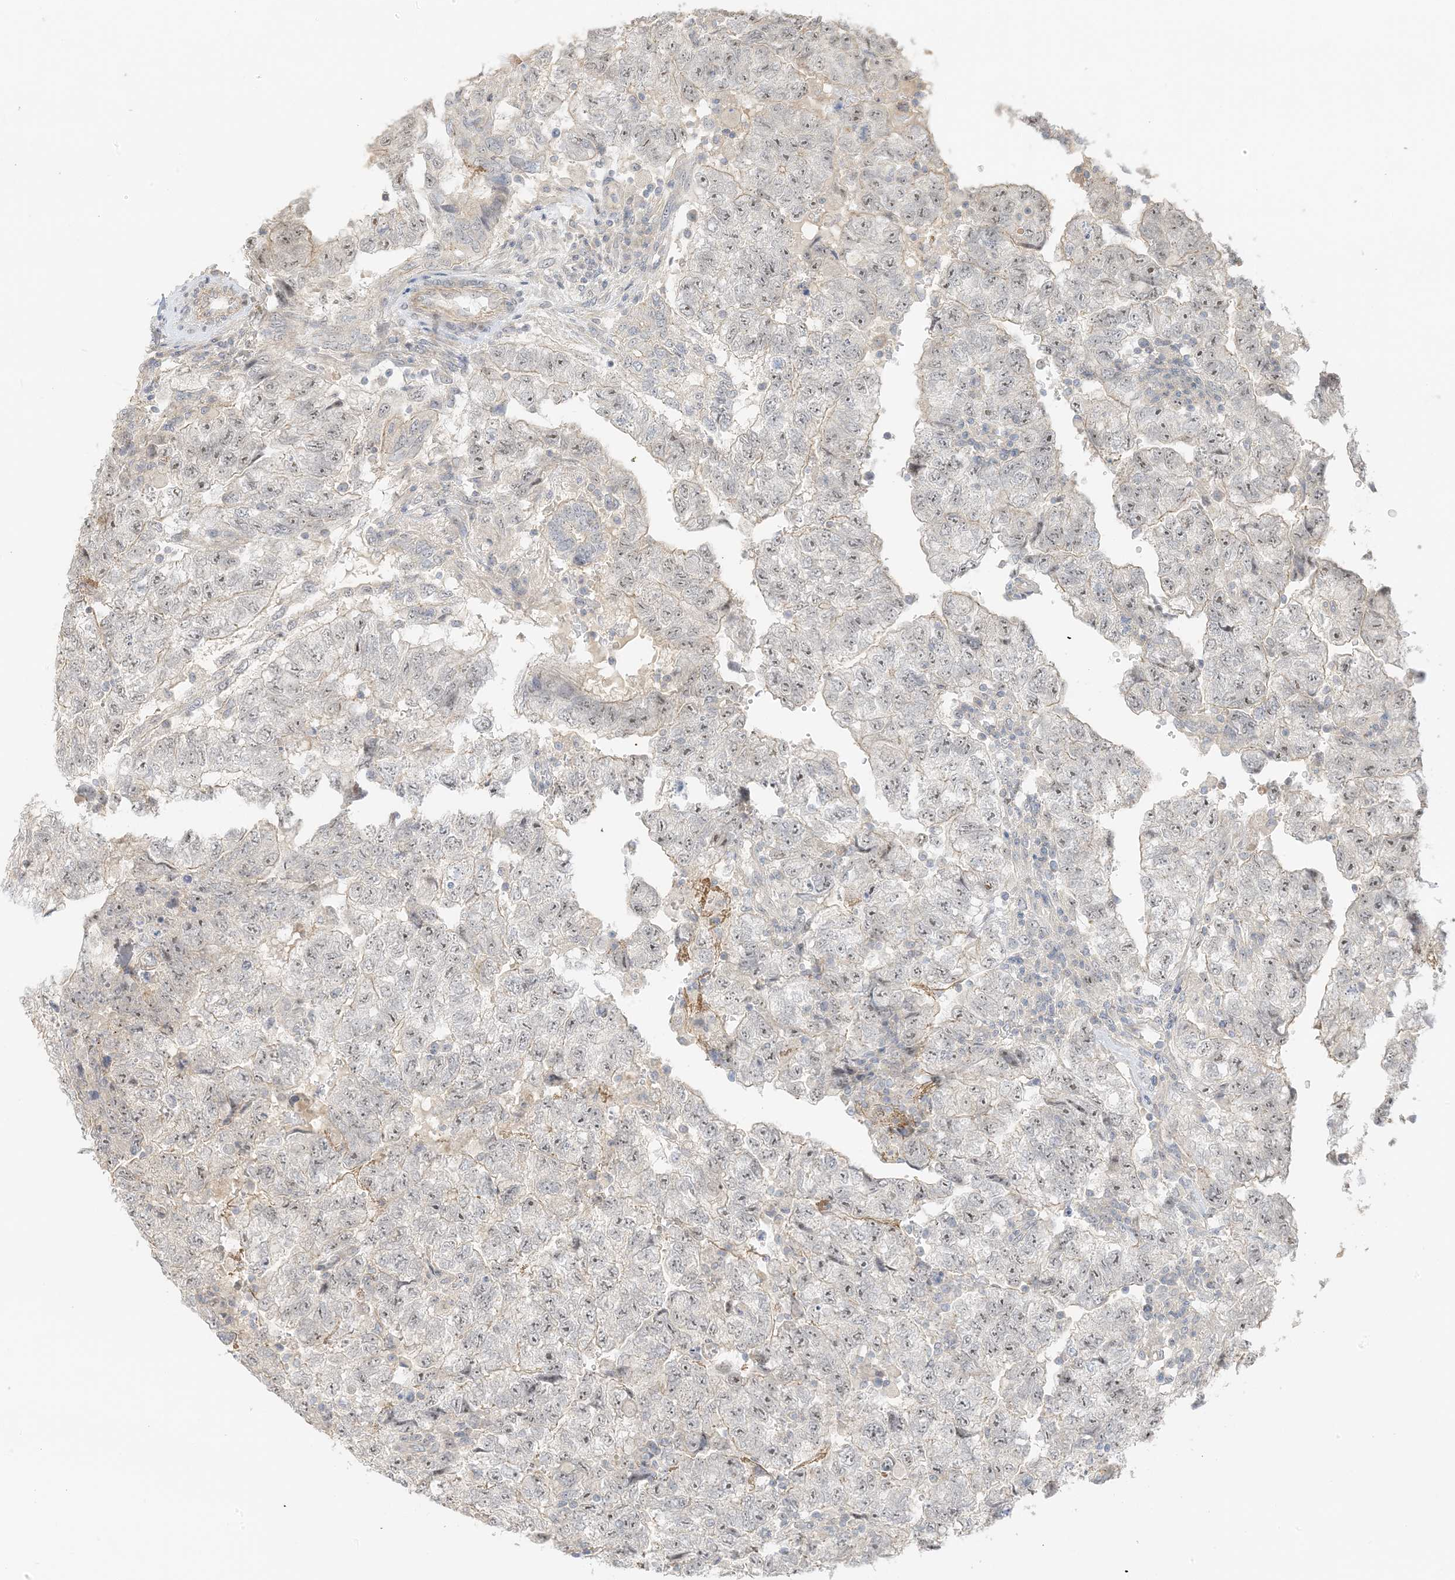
{"staining": {"intensity": "weak", "quantity": ">75%", "location": "nuclear"}, "tissue": "testis cancer", "cell_type": "Tumor cells", "image_type": "cancer", "snomed": [{"axis": "morphology", "description": "Carcinoma, Embryonal, NOS"}, {"axis": "topography", "description": "Testis"}], "caption": "The histopathology image demonstrates a brown stain indicating the presence of a protein in the nuclear of tumor cells in embryonal carcinoma (testis).", "gene": "ETAA1", "patient": {"sex": "male", "age": 36}}